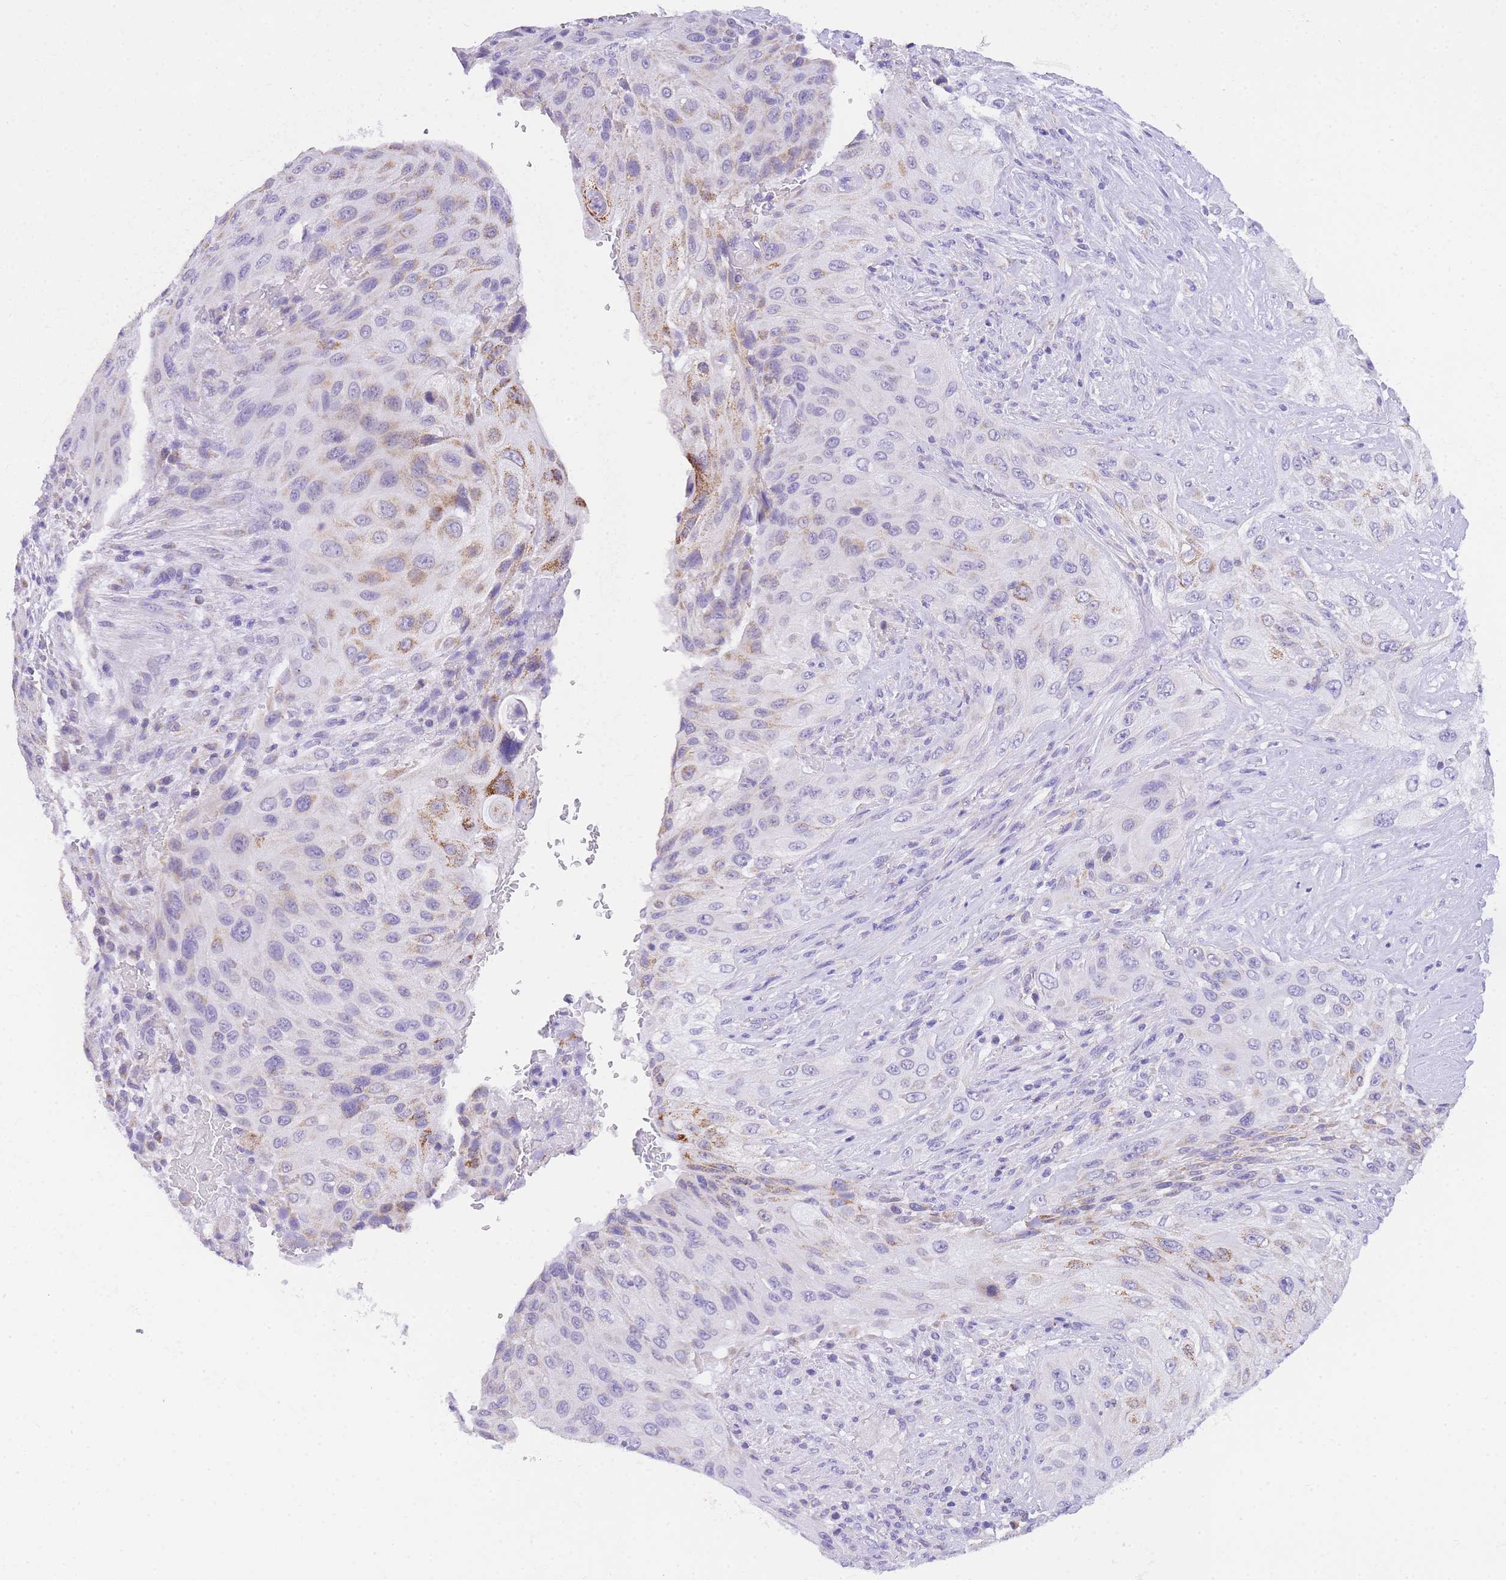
{"staining": {"intensity": "moderate", "quantity": "<25%", "location": "cytoplasmic/membranous"}, "tissue": "cervical cancer", "cell_type": "Tumor cells", "image_type": "cancer", "snomed": [{"axis": "morphology", "description": "Squamous cell carcinoma, NOS"}, {"axis": "topography", "description": "Cervix"}], "caption": "Immunohistochemical staining of human cervical cancer shows low levels of moderate cytoplasmic/membranous protein positivity in approximately <25% of tumor cells.", "gene": "NKD2", "patient": {"sex": "female", "age": 42}}